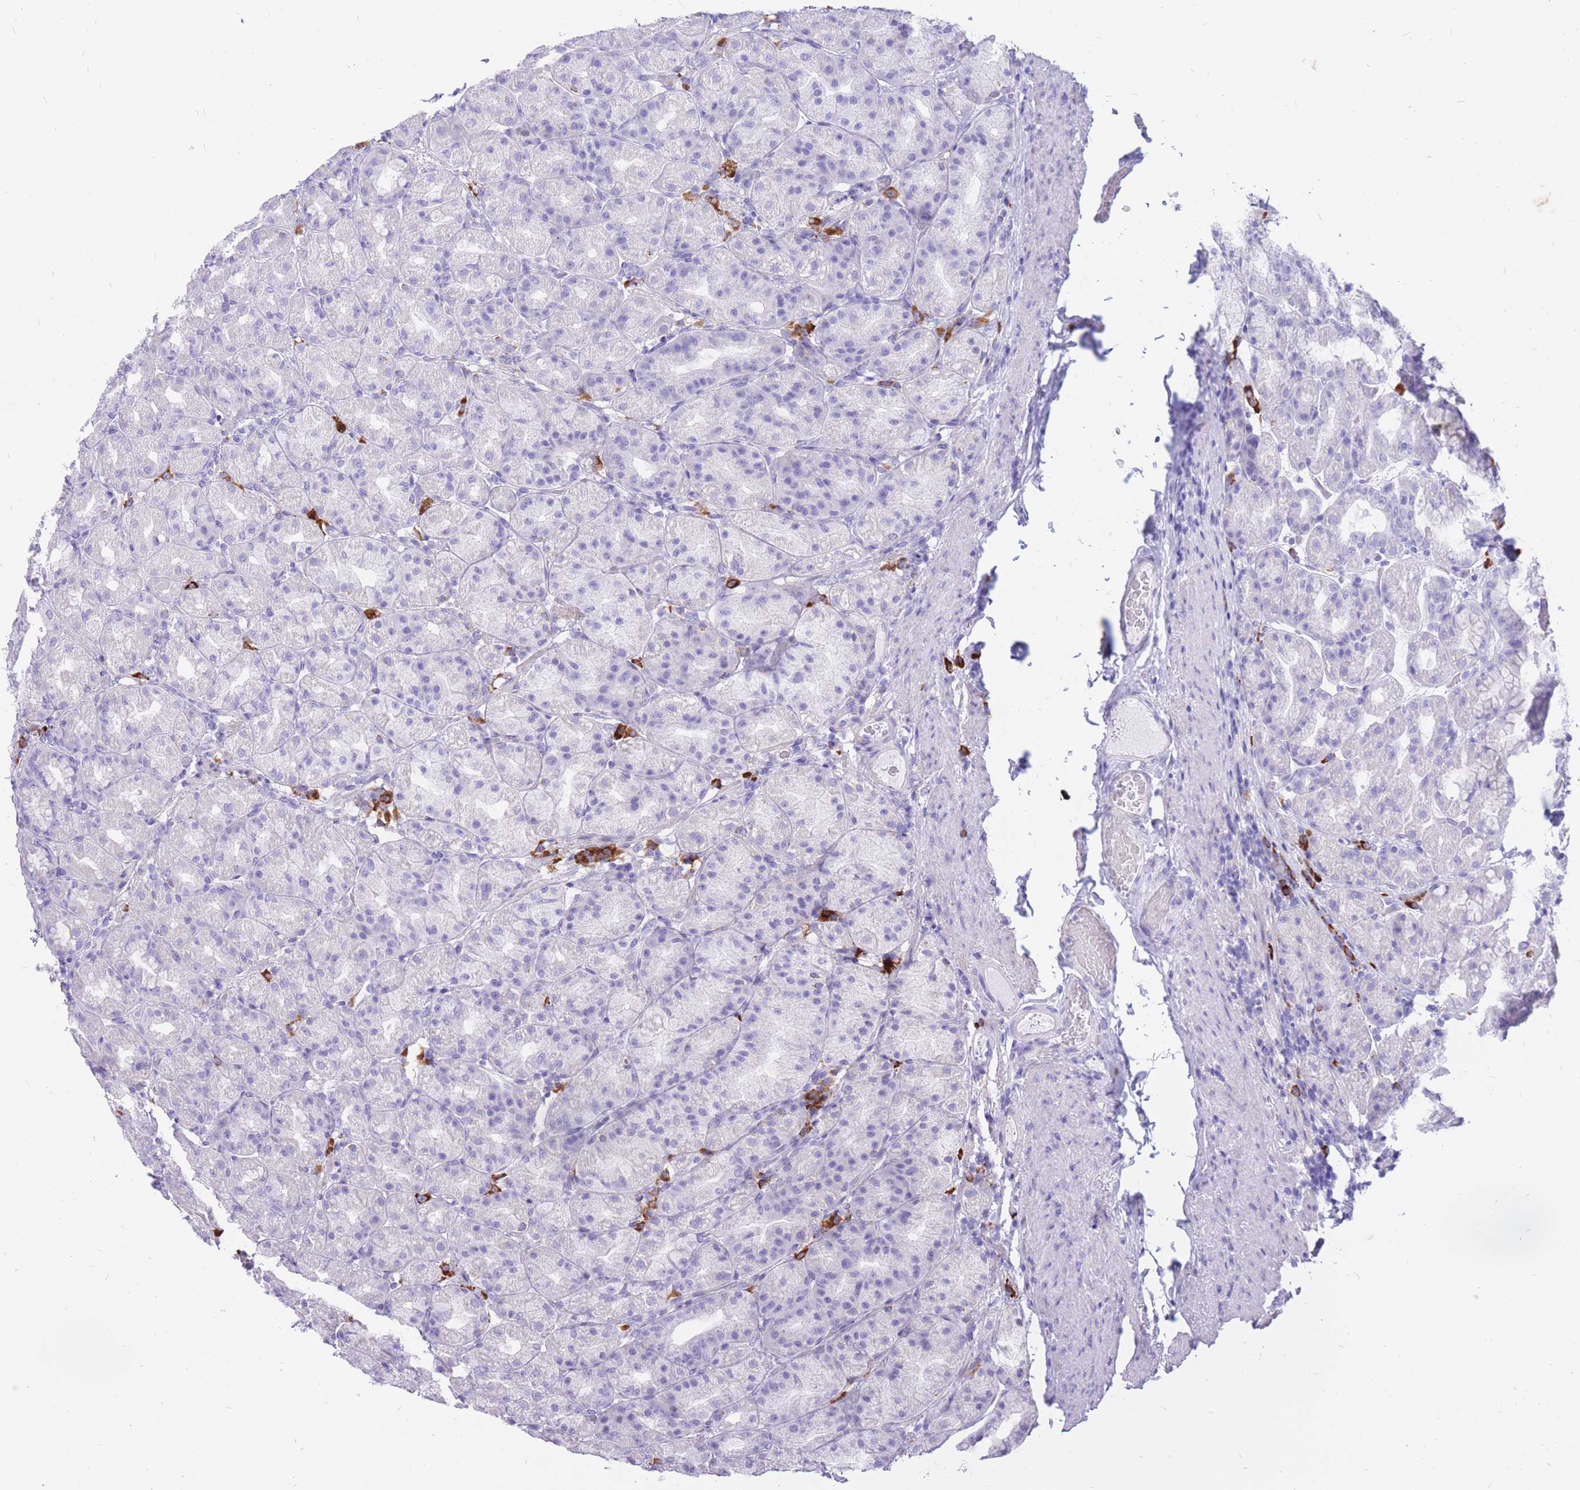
{"staining": {"intensity": "negative", "quantity": "none", "location": "none"}, "tissue": "stomach", "cell_type": "Glandular cells", "image_type": "normal", "snomed": [{"axis": "morphology", "description": "Normal tissue, NOS"}, {"axis": "topography", "description": "Stomach, upper"}, {"axis": "topography", "description": "Stomach"}], "caption": "Immunohistochemical staining of benign stomach exhibits no significant positivity in glandular cells. (Stains: DAB immunohistochemistry (IHC) with hematoxylin counter stain, Microscopy: brightfield microscopy at high magnification).", "gene": "ZFP37", "patient": {"sex": "male", "age": 68}}